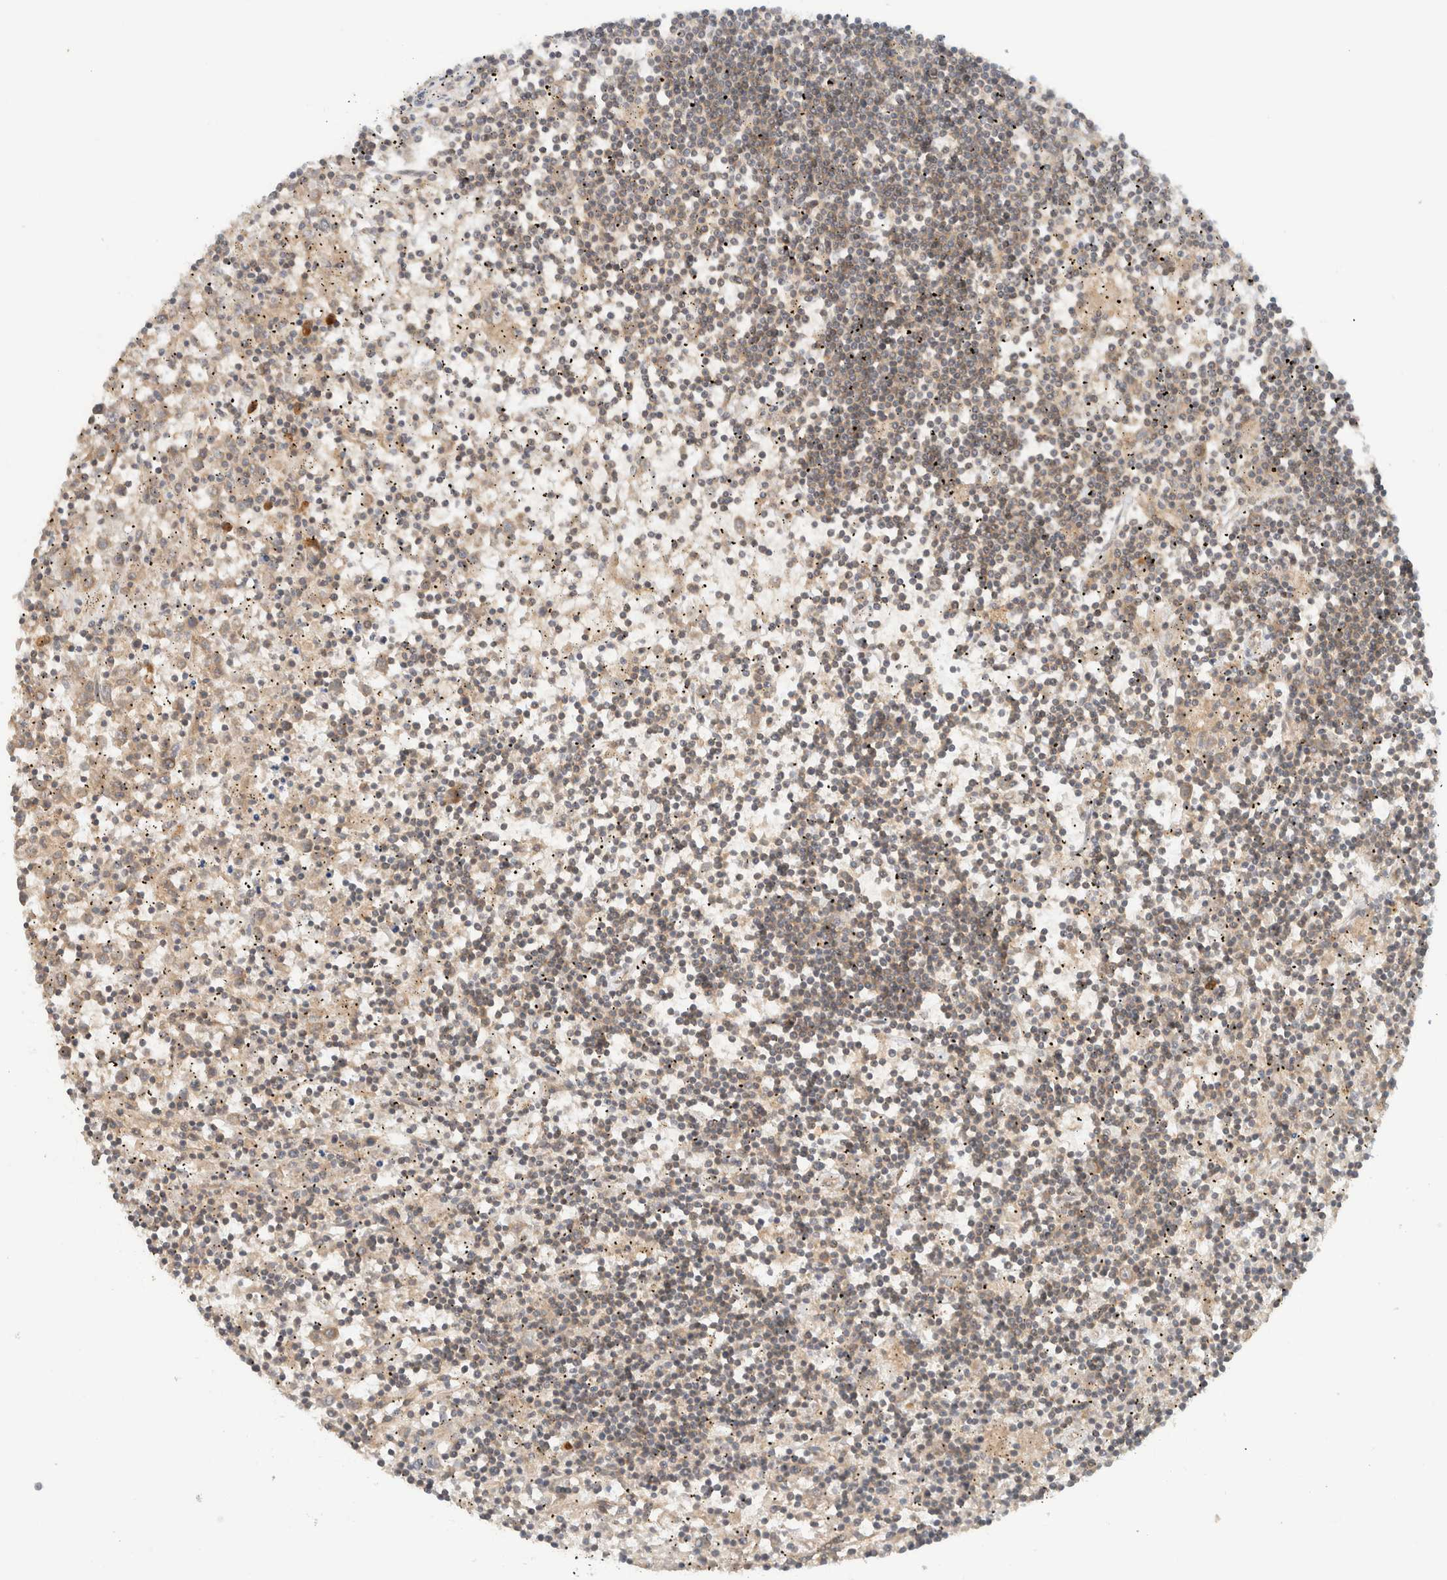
{"staining": {"intensity": "weak", "quantity": "<25%", "location": "cytoplasmic/membranous"}, "tissue": "lymphoma", "cell_type": "Tumor cells", "image_type": "cancer", "snomed": [{"axis": "morphology", "description": "Malignant lymphoma, non-Hodgkin's type, Low grade"}, {"axis": "topography", "description": "Spleen"}], "caption": "Immunohistochemical staining of human low-grade malignant lymphoma, non-Hodgkin's type exhibits no significant staining in tumor cells. (Brightfield microscopy of DAB IHC at high magnification).", "gene": "ARFGEF2", "patient": {"sex": "male", "age": 76}}